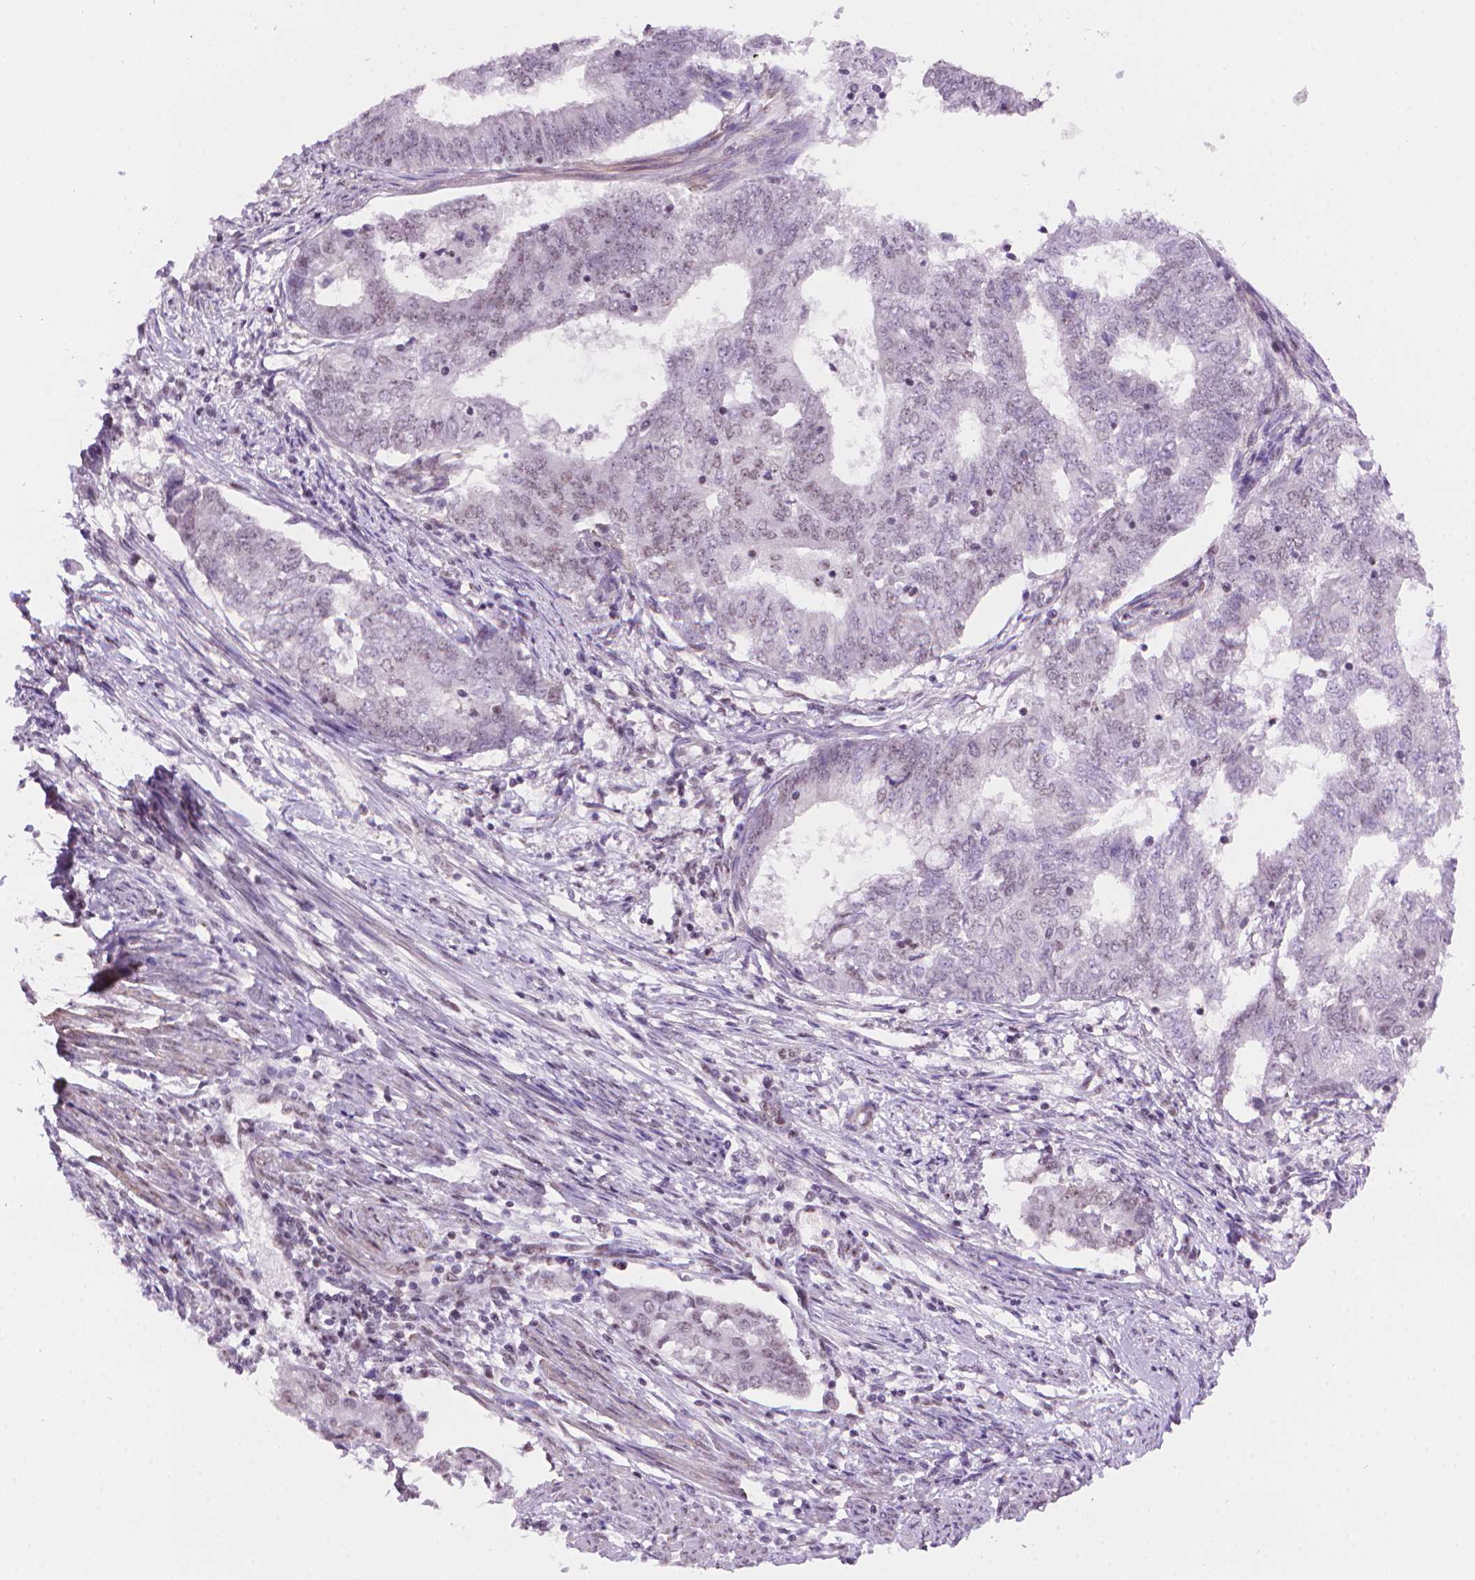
{"staining": {"intensity": "weak", "quantity": "<25%", "location": "nuclear"}, "tissue": "endometrial cancer", "cell_type": "Tumor cells", "image_type": "cancer", "snomed": [{"axis": "morphology", "description": "Adenocarcinoma, NOS"}, {"axis": "topography", "description": "Endometrium"}], "caption": "A high-resolution image shows IHC staining of endometrial adenocarcinoma, which demonstrates no significant positivity in tumor cells.", "gene": "UBN1", "patient": {"sex": "female", "age": 62}}